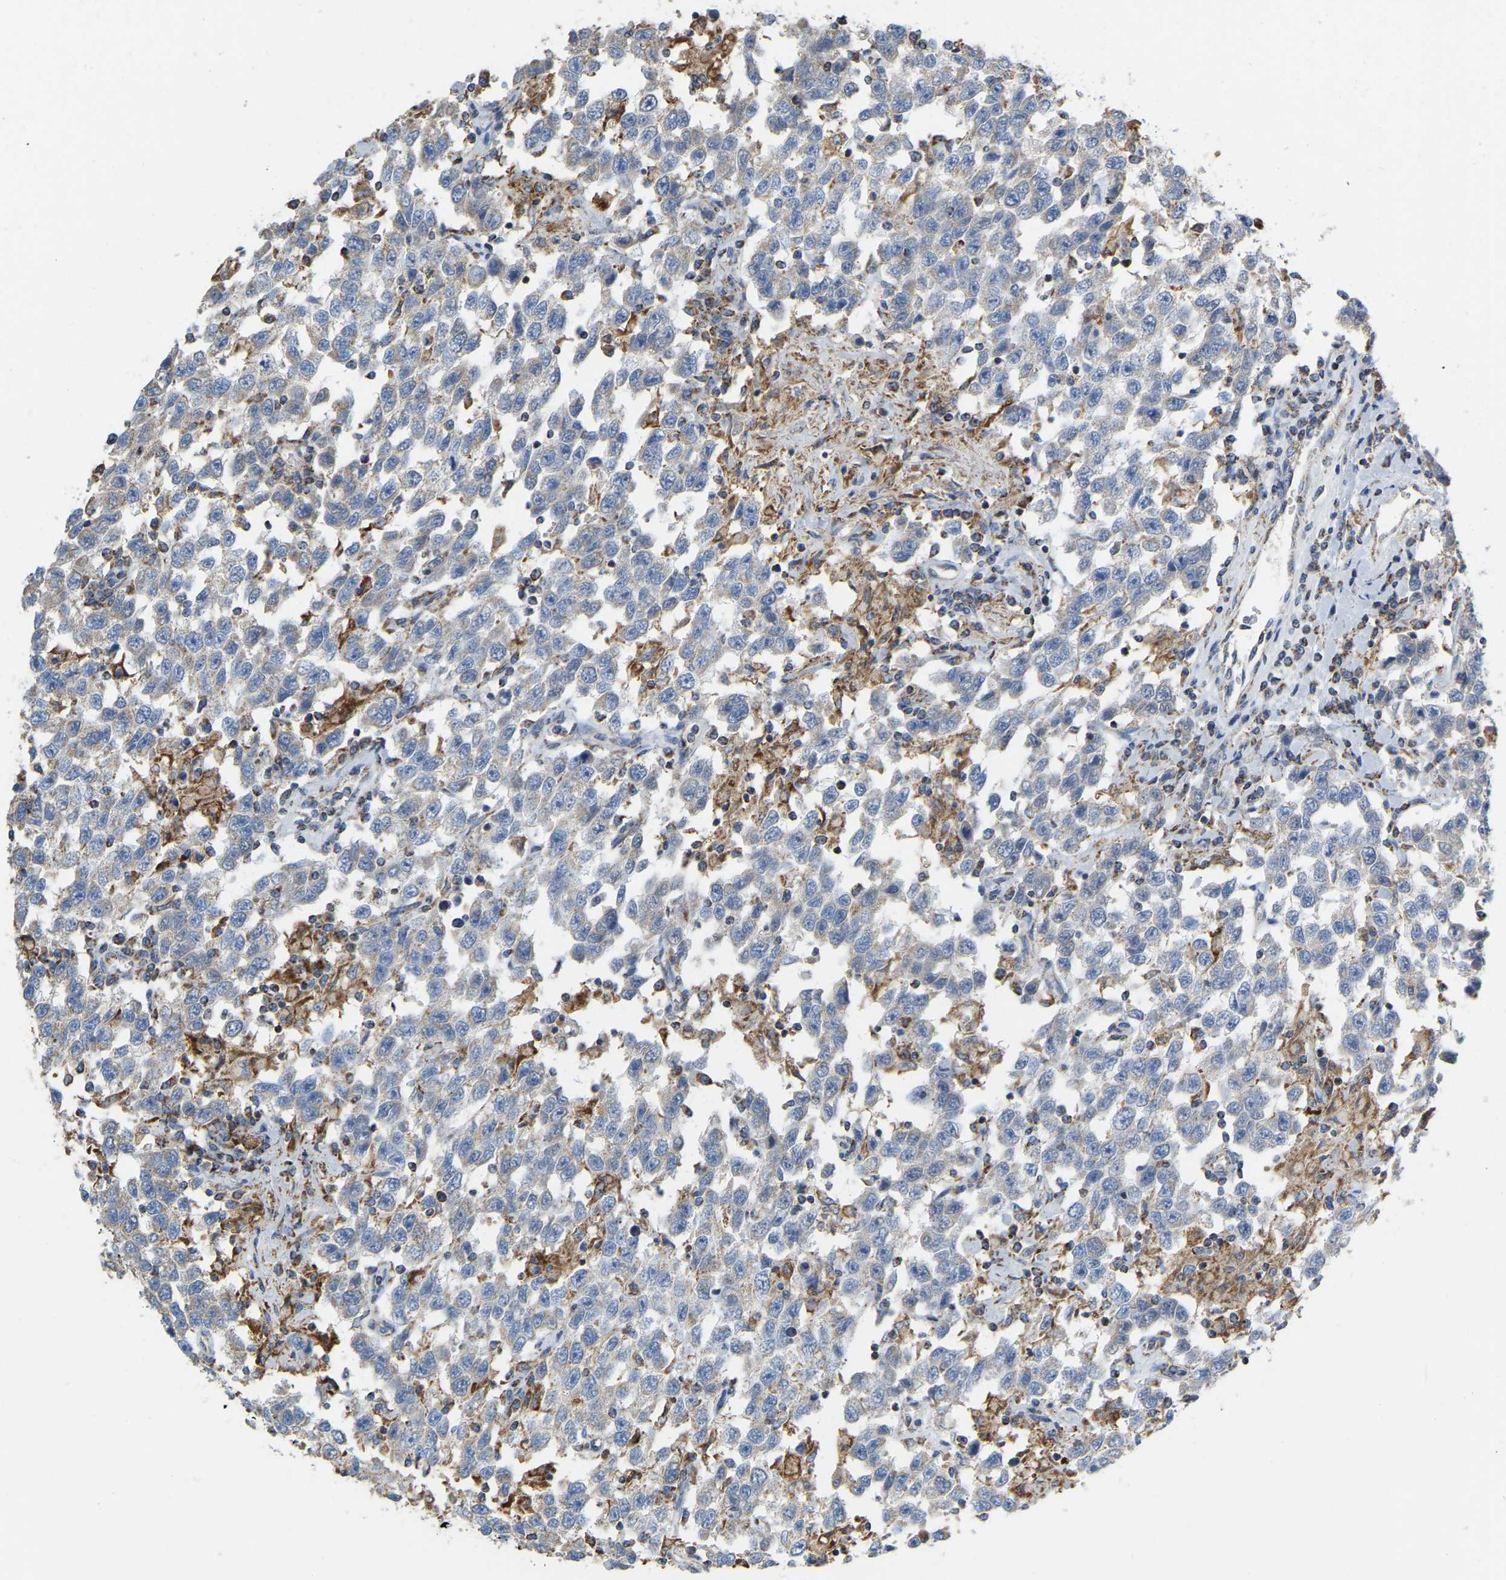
{"staining": {"intensity": "weak", "quantity": "<25%", "location": "cytoplasmic/membranous"}, "tissue": "testis cancer", "cell_type": "Tumor cells", "image_type": "cancer", "snomed": [{"axis": "morphology", "description": "Seminoma, NOS"}, {"axis": "topography", "description": "Testis"}], "caption": "Immunohistochemistry (IHC) of testis seminoma displays no positivity in tumor cells.", "gene": "CBLB", "patient": {"sex": "male", "age": 41}}